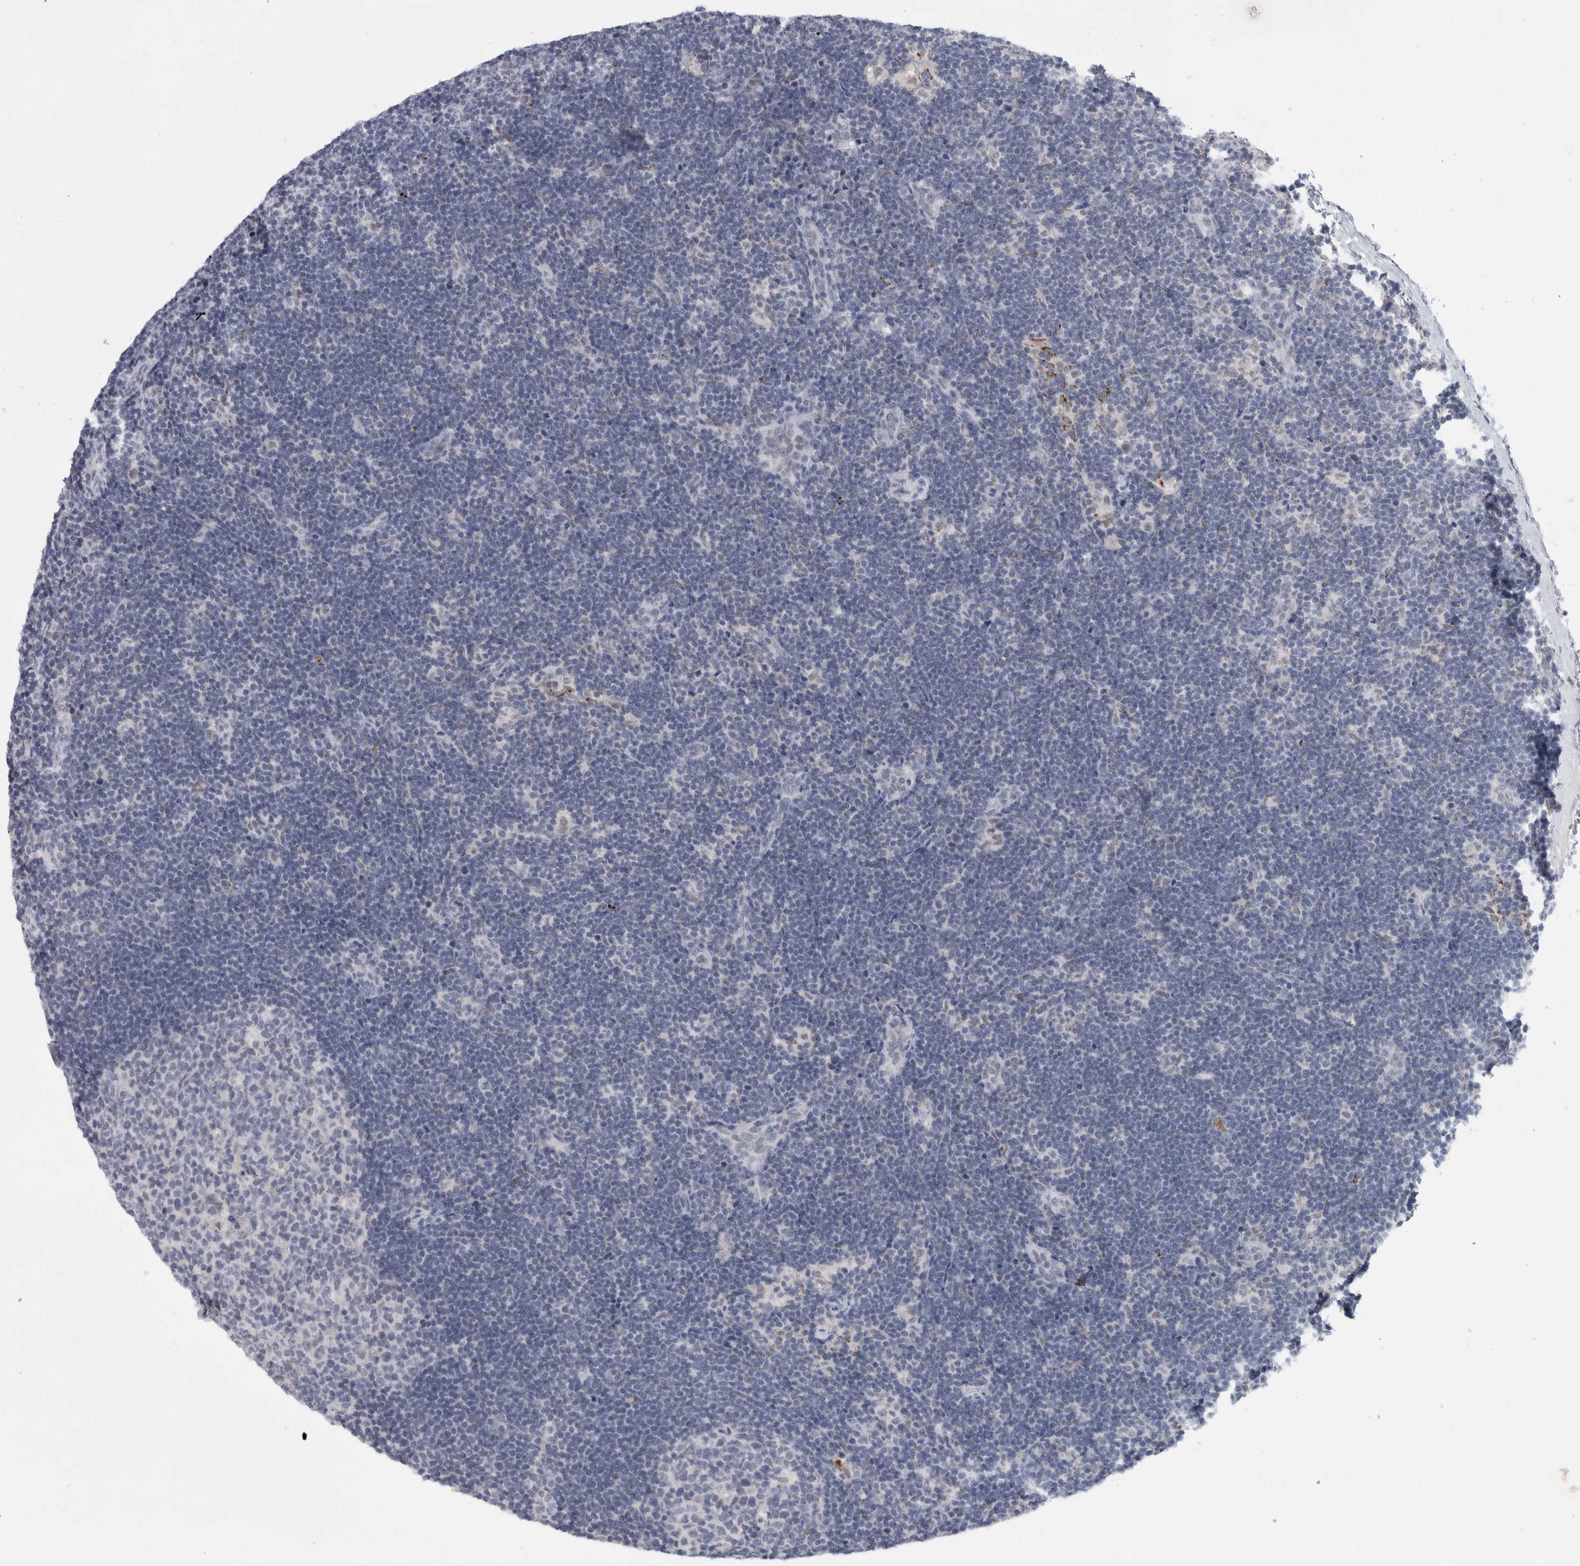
{"staining": {"intensity": "negative", "quantity": "none", "location": "none"}, "tissue": "lymph node", "cell_type": "Germinal center cells", "image_type": "normal", "snomed": [{"axis": "morphology", "description": "Normal tissue, NOS"}, {"axis": "topography", "description": "Lymph node"}], "caption": "Immunohistochemistry photomicrograph of normal lymph node: human lymph node stained with DAB displays no significant protein expression in germinal center cells.", "gene": "NIPA1", "patient": {"sex": "female", "age": 22}}